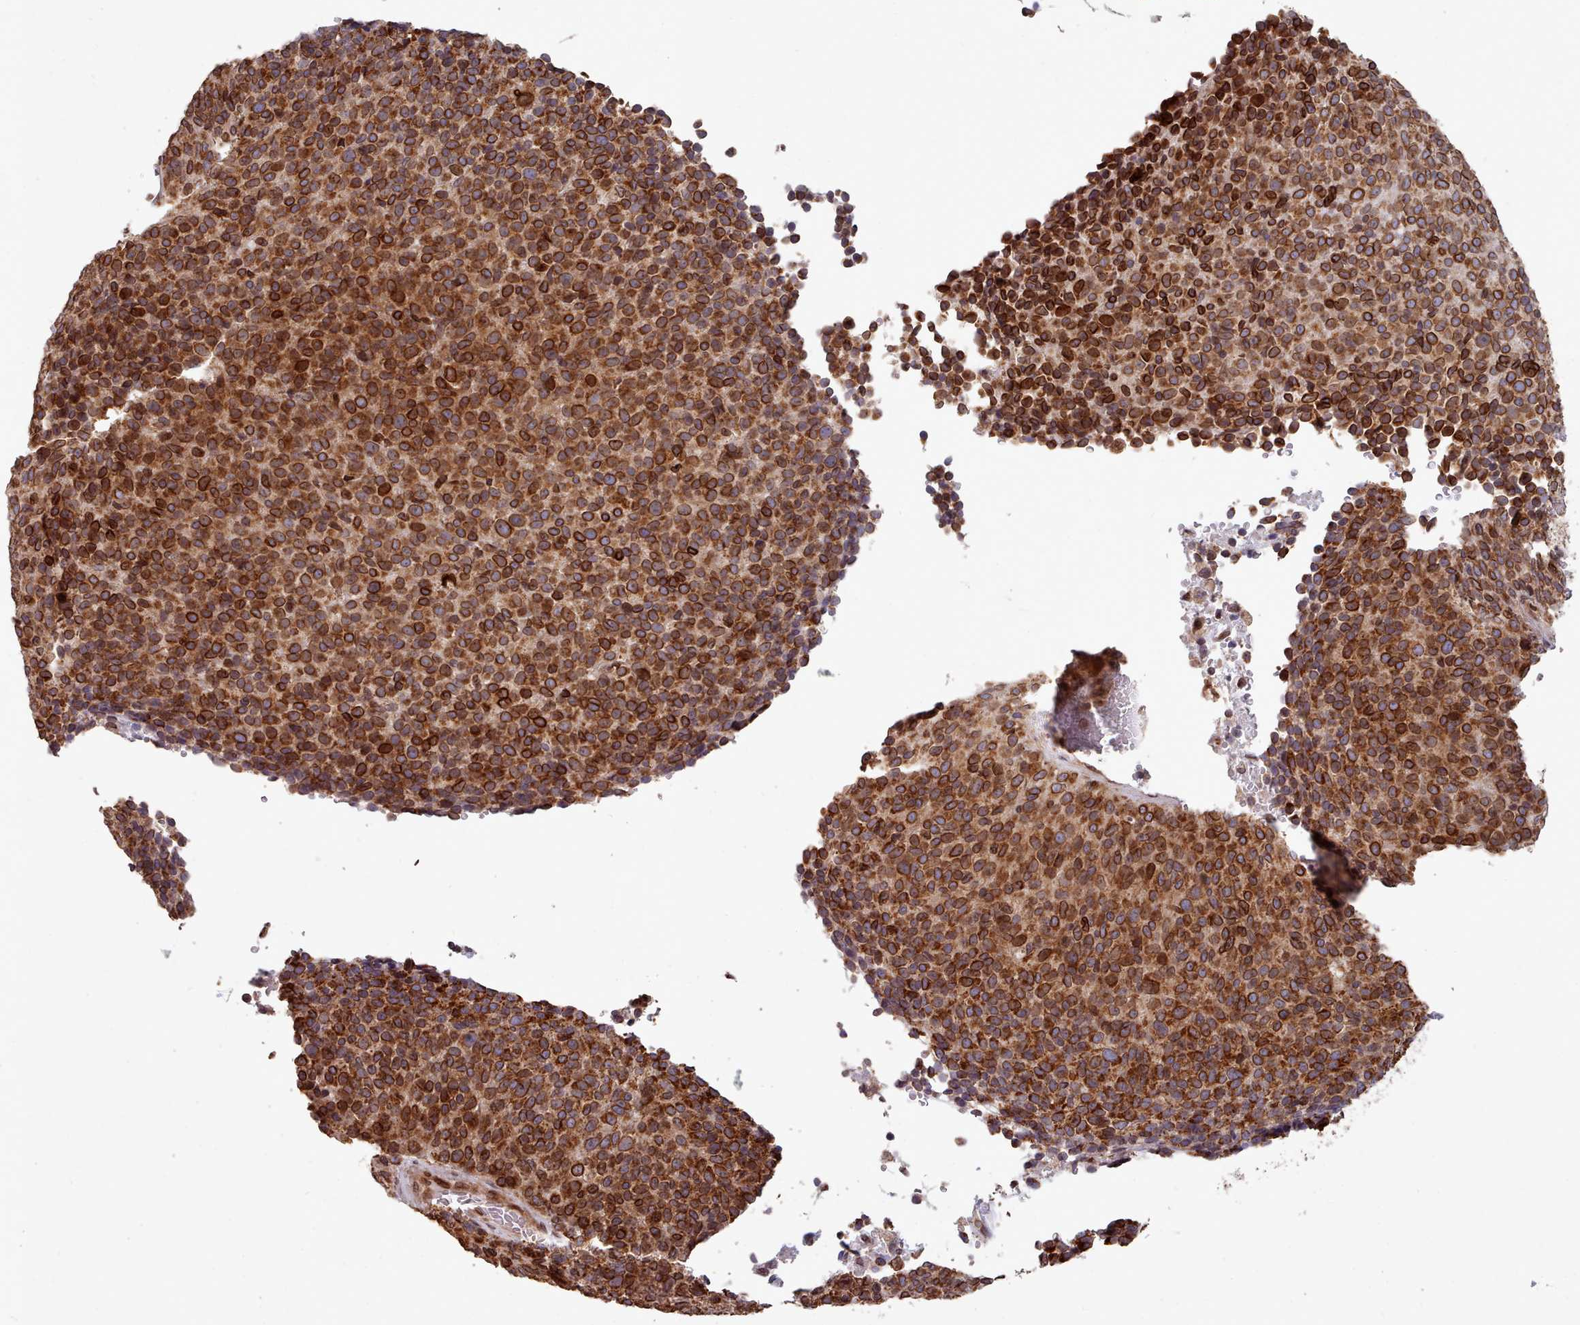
{"staining": {"intensity": "strong", "quantity": ">75%", "location": "cytoplasmic/membranous,nuclear"}, "tissue": "melanoma", "cell_type": "Tumor cells", "image_type": "cancer", "snomed": [{"axis": "morphology", "description": "Malignant melanoma, Metastatic site"}, {"axis": "topography", "description": "Brain"}], "caption": "The immunohistochemical stain highlights strong cytoplasmic/membranous and nuclear staining in tumor cells of malignant melanoma (metastatic site) tissue. Nuclei are stained in blue.", "gene": "TOR1AIP1", "patient": {"sex": "female", "age": 56}}